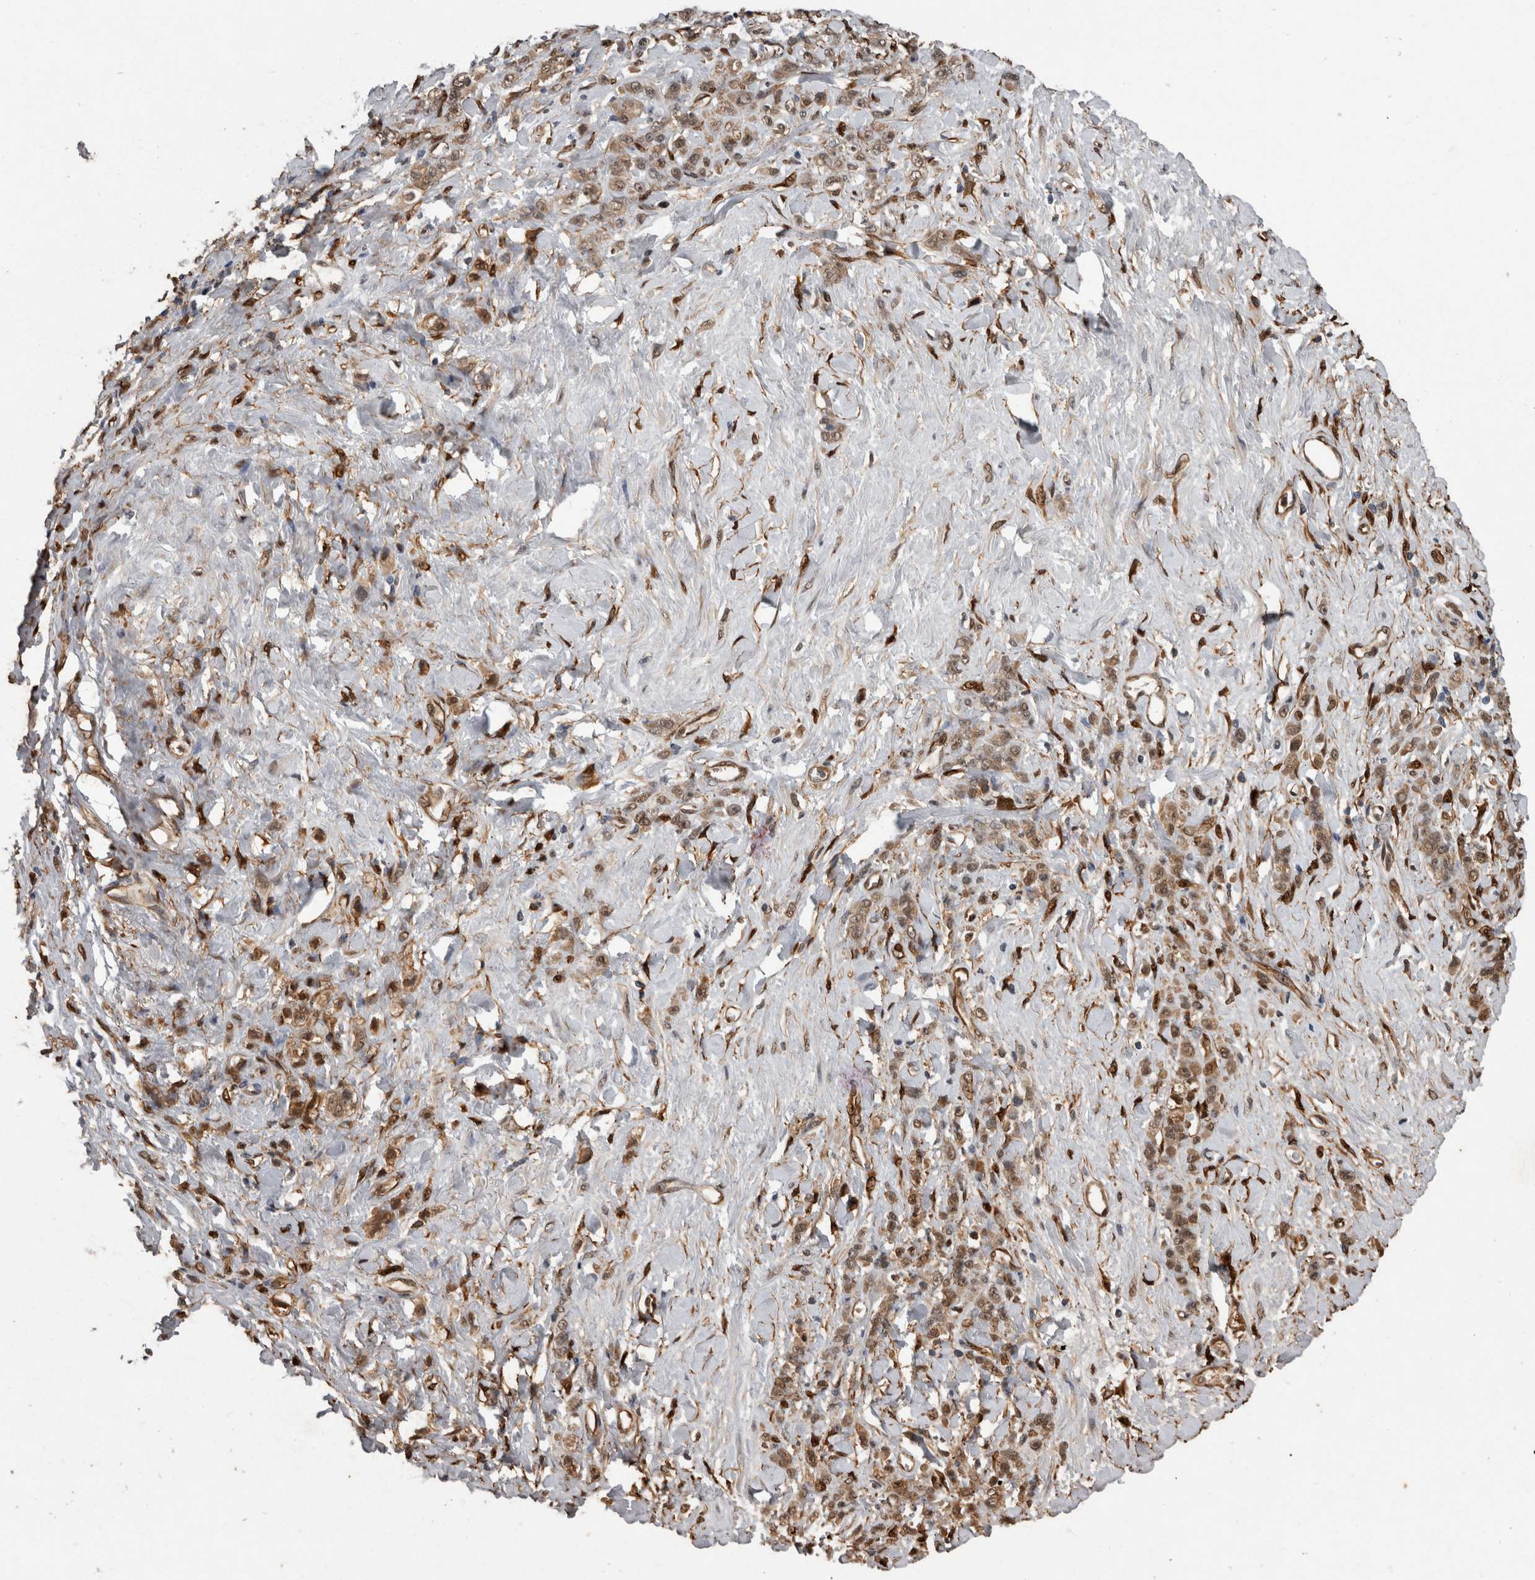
{"staining": {"intensity": "weak", "quantity": ">75%", "location": "nuclear"}, "tissue": "stomach cancer", "cell_type": "Tumor cells", "image_type": "cancer", "snomed": [{"axis": "morphology", "description": "Adenocarcinoma, NOS"}, {"axis": "topography", "description": "Stomach"}], "caption": "DAB (3,3'-diaminobenzidine) immunohistochemical staining of human adenocarcinoma (stomach) demonstrates weak nuclear protein expression in about >75% of tumor cells.", "gene": "LXN", "patient": {"sex": "male", "age": 82}}